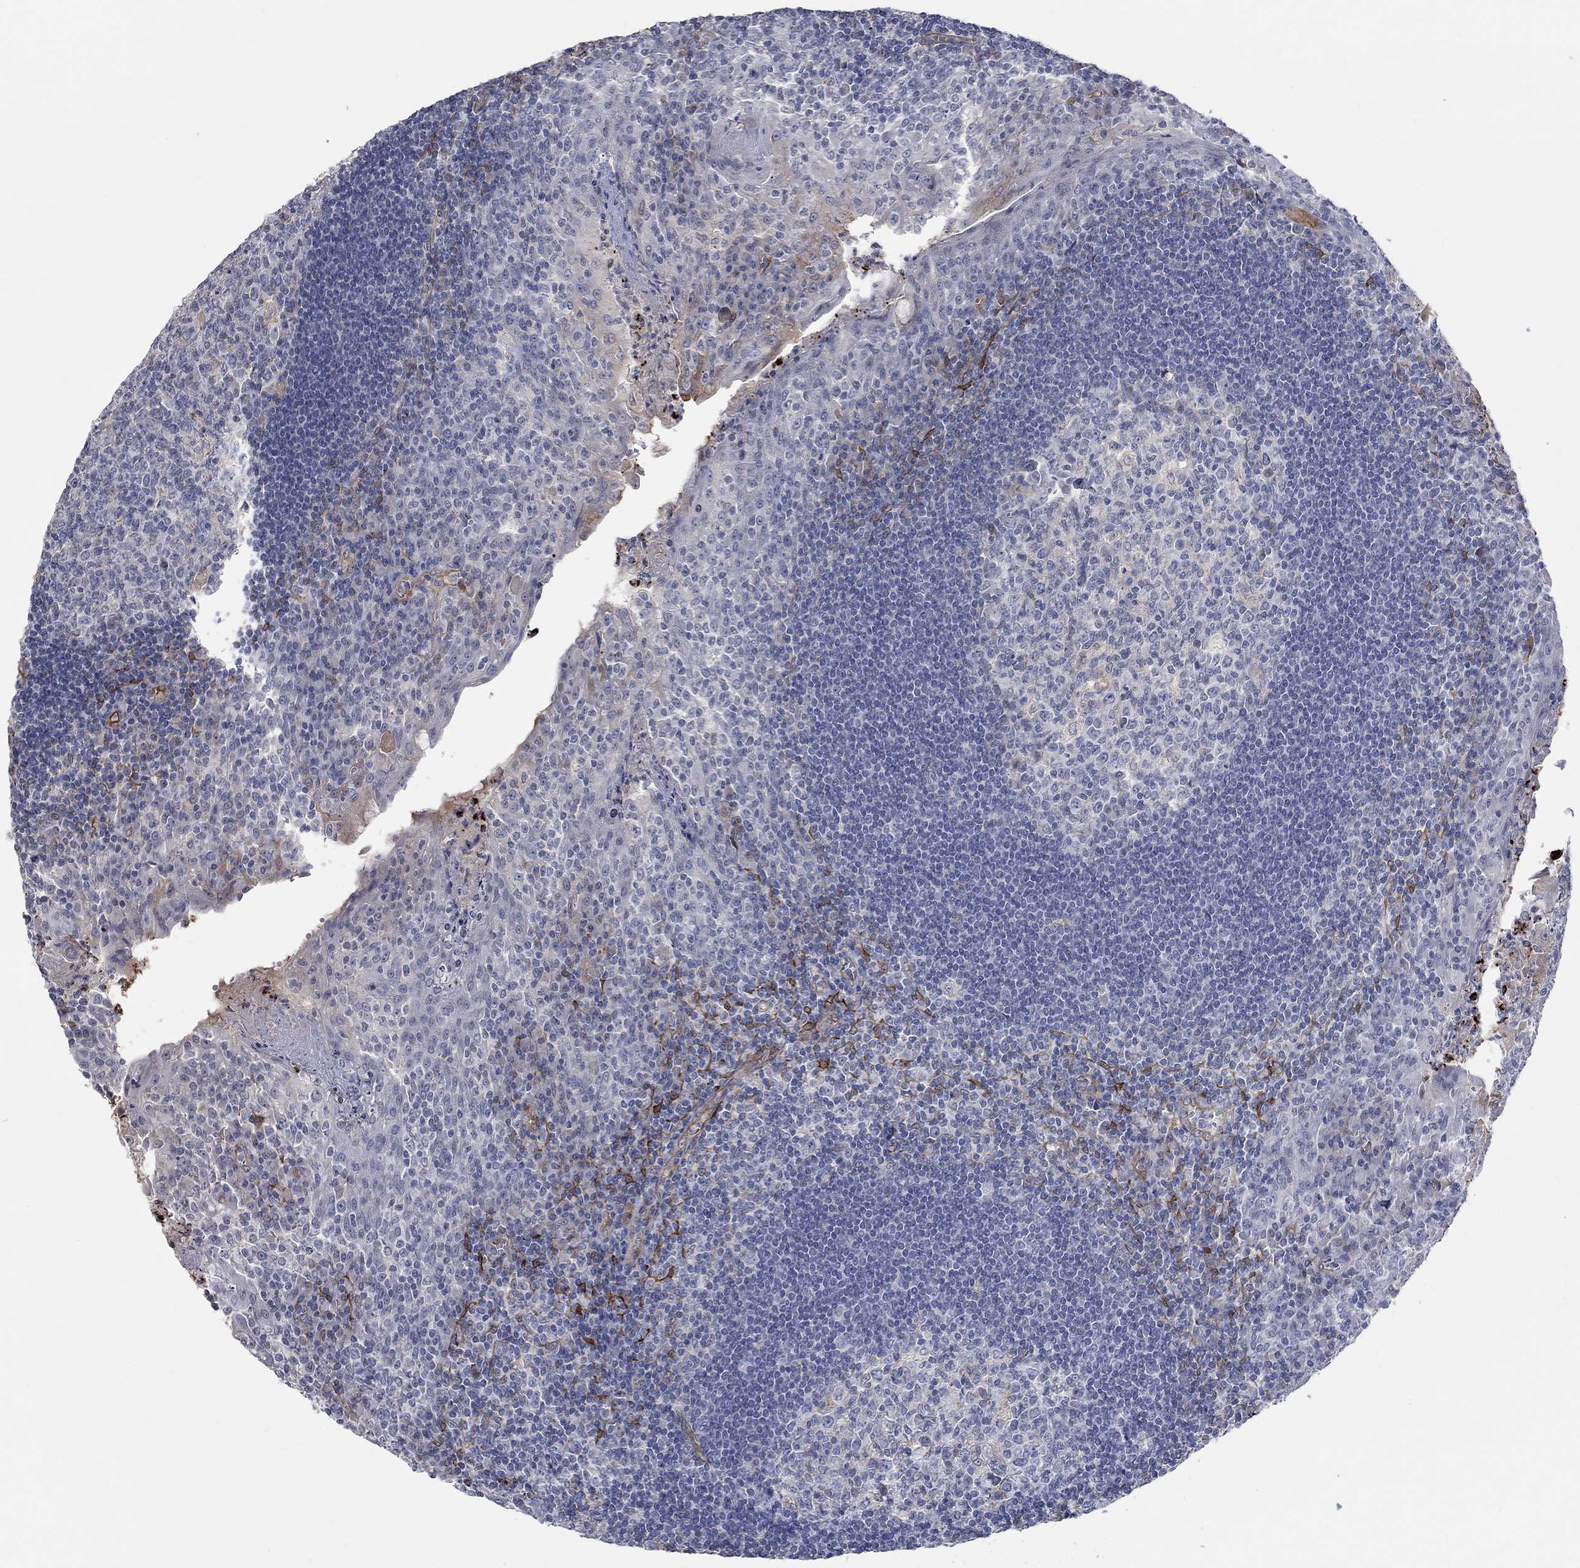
{"staining": {"intensity": "negative", "quantity": "none", "location": "none"}, "tissue": "tonsil", "cell_type": "Germinal center cells", "image_type": "normal", "snomed": [{"axis": "morphology", "description": "Normal tissue, NOS"}, {"axis": "topography", "description": "Tonsil"}], "caption": "Immunohistochemistry (IHC) photomicrograph of unremarkable tonsil stained for a protein (brown), which displays no positivity in germinal center cells.", "gene": "TGM2", "patient": {"sex": "female", "age": 12}}